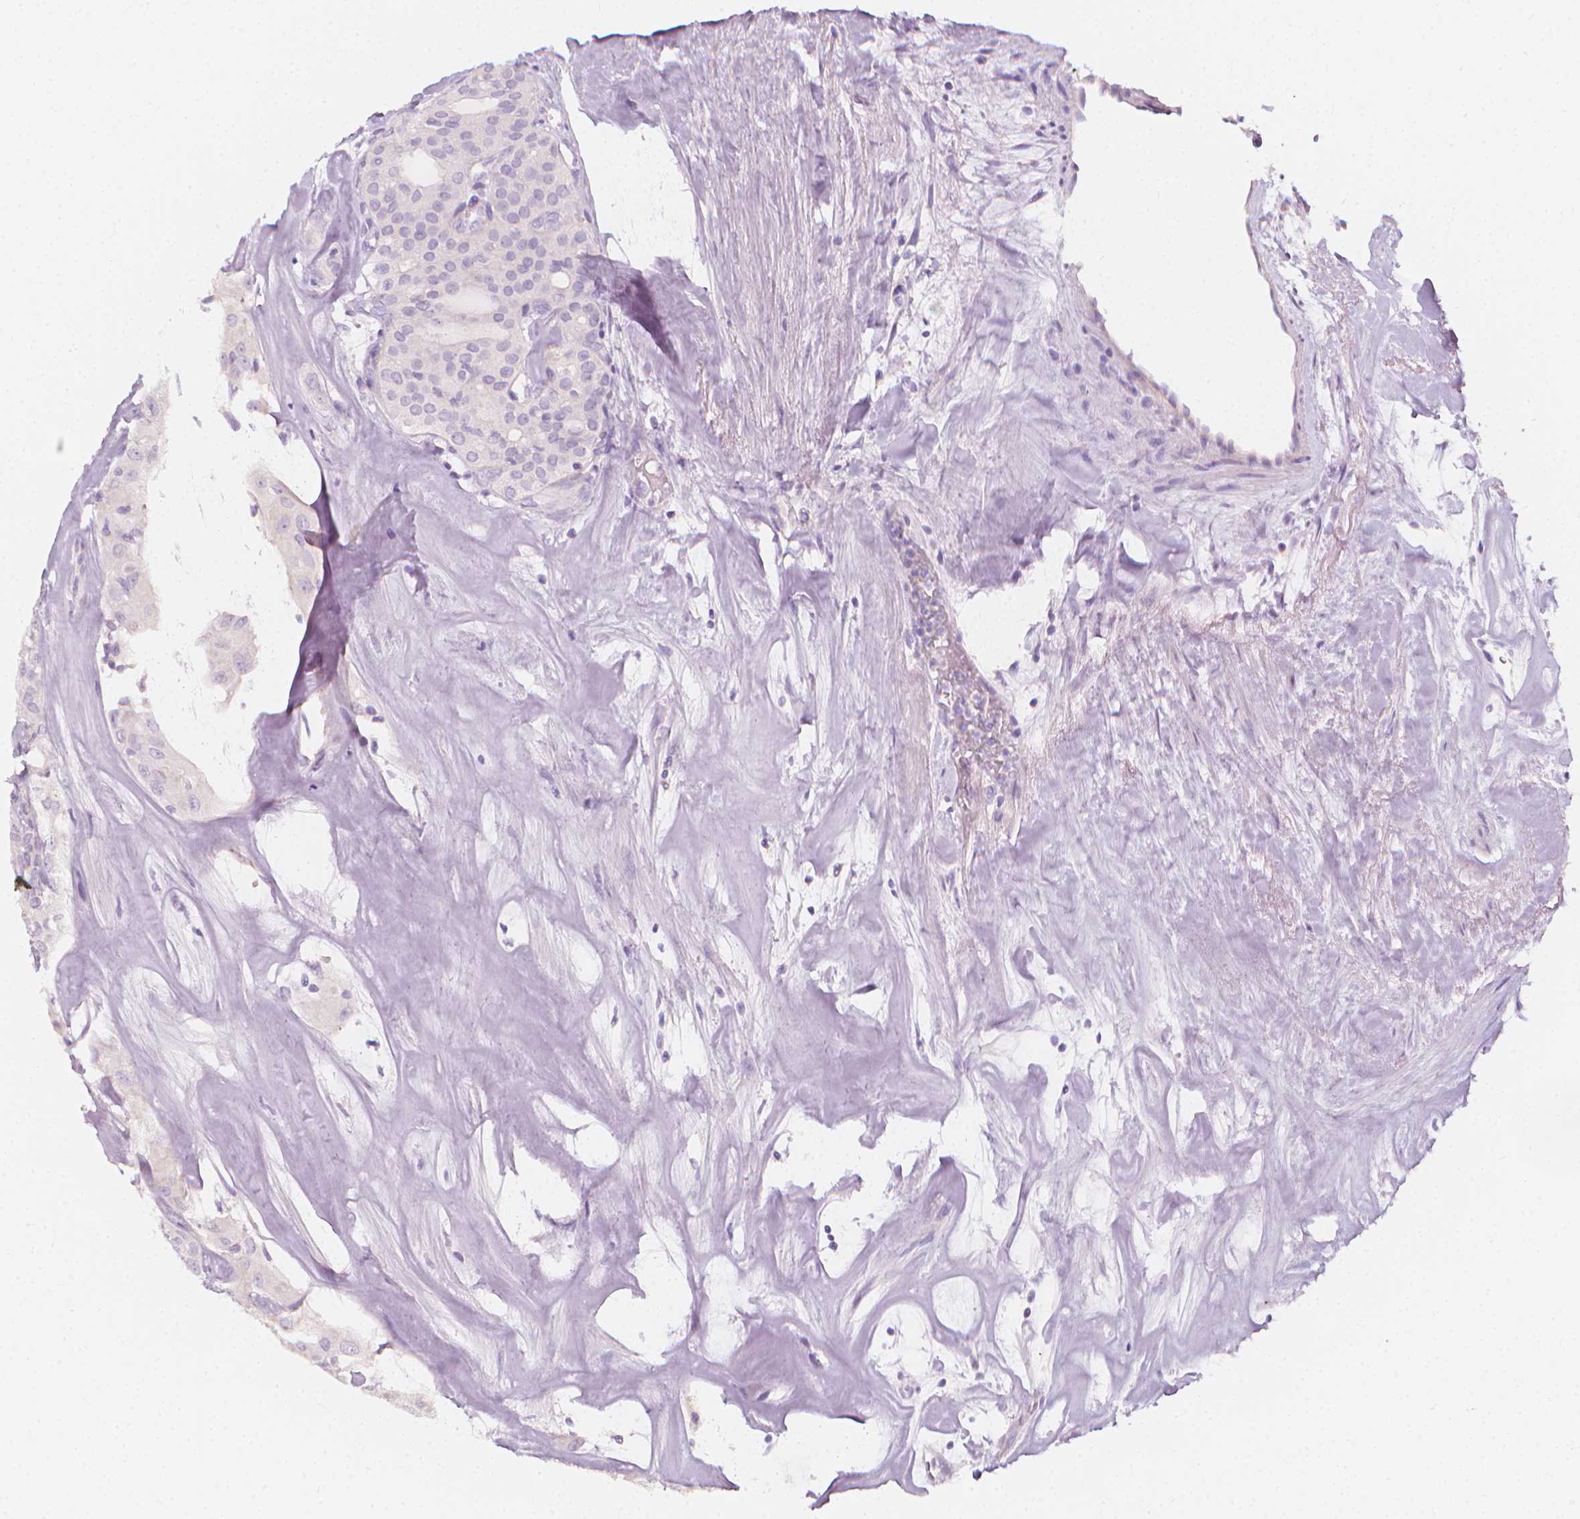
{"staining": {"intensity": "negative", "quantity": "none", "location": "none"}, "tissue": "thyroid cancer", "cell_type": "Tumor cells", "image_type": "cancer", "snomed": [{"axis": "morphology", "description": "Follicular adenoma carcinoma, NOS"}, {"axis": "topography", "description": "Thyroid gland"}], "caption": "Micrograph shows no protein expression in tumor cells of thyroid cancer tissue.", "gene": "RBFOX1", "patient": {"sex": "male", "age": 75}}